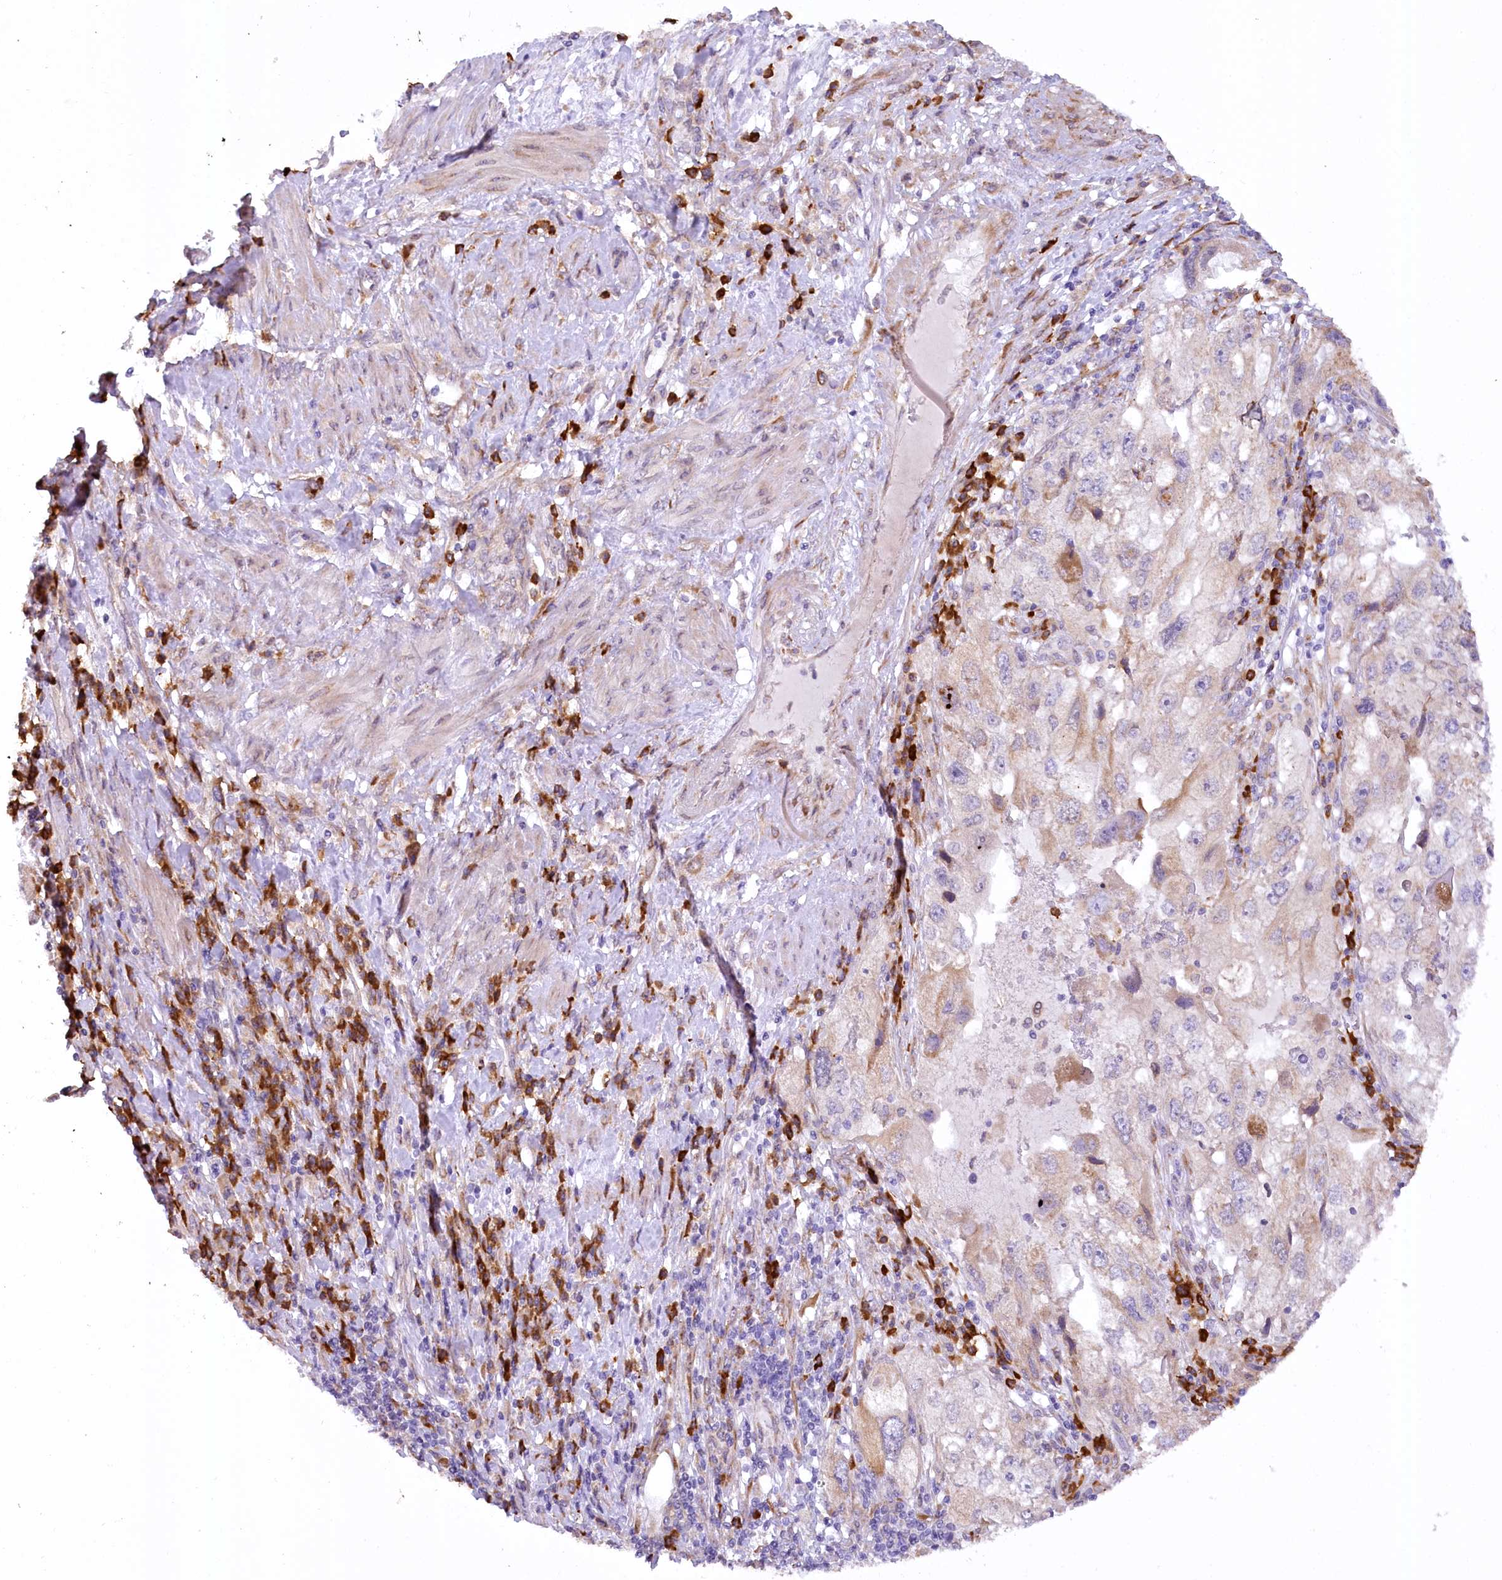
{"staining": {"intensity": "weak", "quantity": "25%-75%", "location": "cytoplasmic/membranous"}, "tissue": "endometrial cancer", "cell_type": "Tumor cells", "image_type": "cancer", "snomed": [{"axis": "morphology", "description": "Adenocarcinoma, NOS"}, {"axis": "topography", "description": "Endometrium"}], "caption": "Immunohistochemical staining of endometrial adenocarcinoma exhibits low levels of weak cytoplasmic/membranous protein expression in approximately 25%-75% of tumor cells.", "gene": "NCKAP5", "patient": {"sex": "female", "age": 49}}